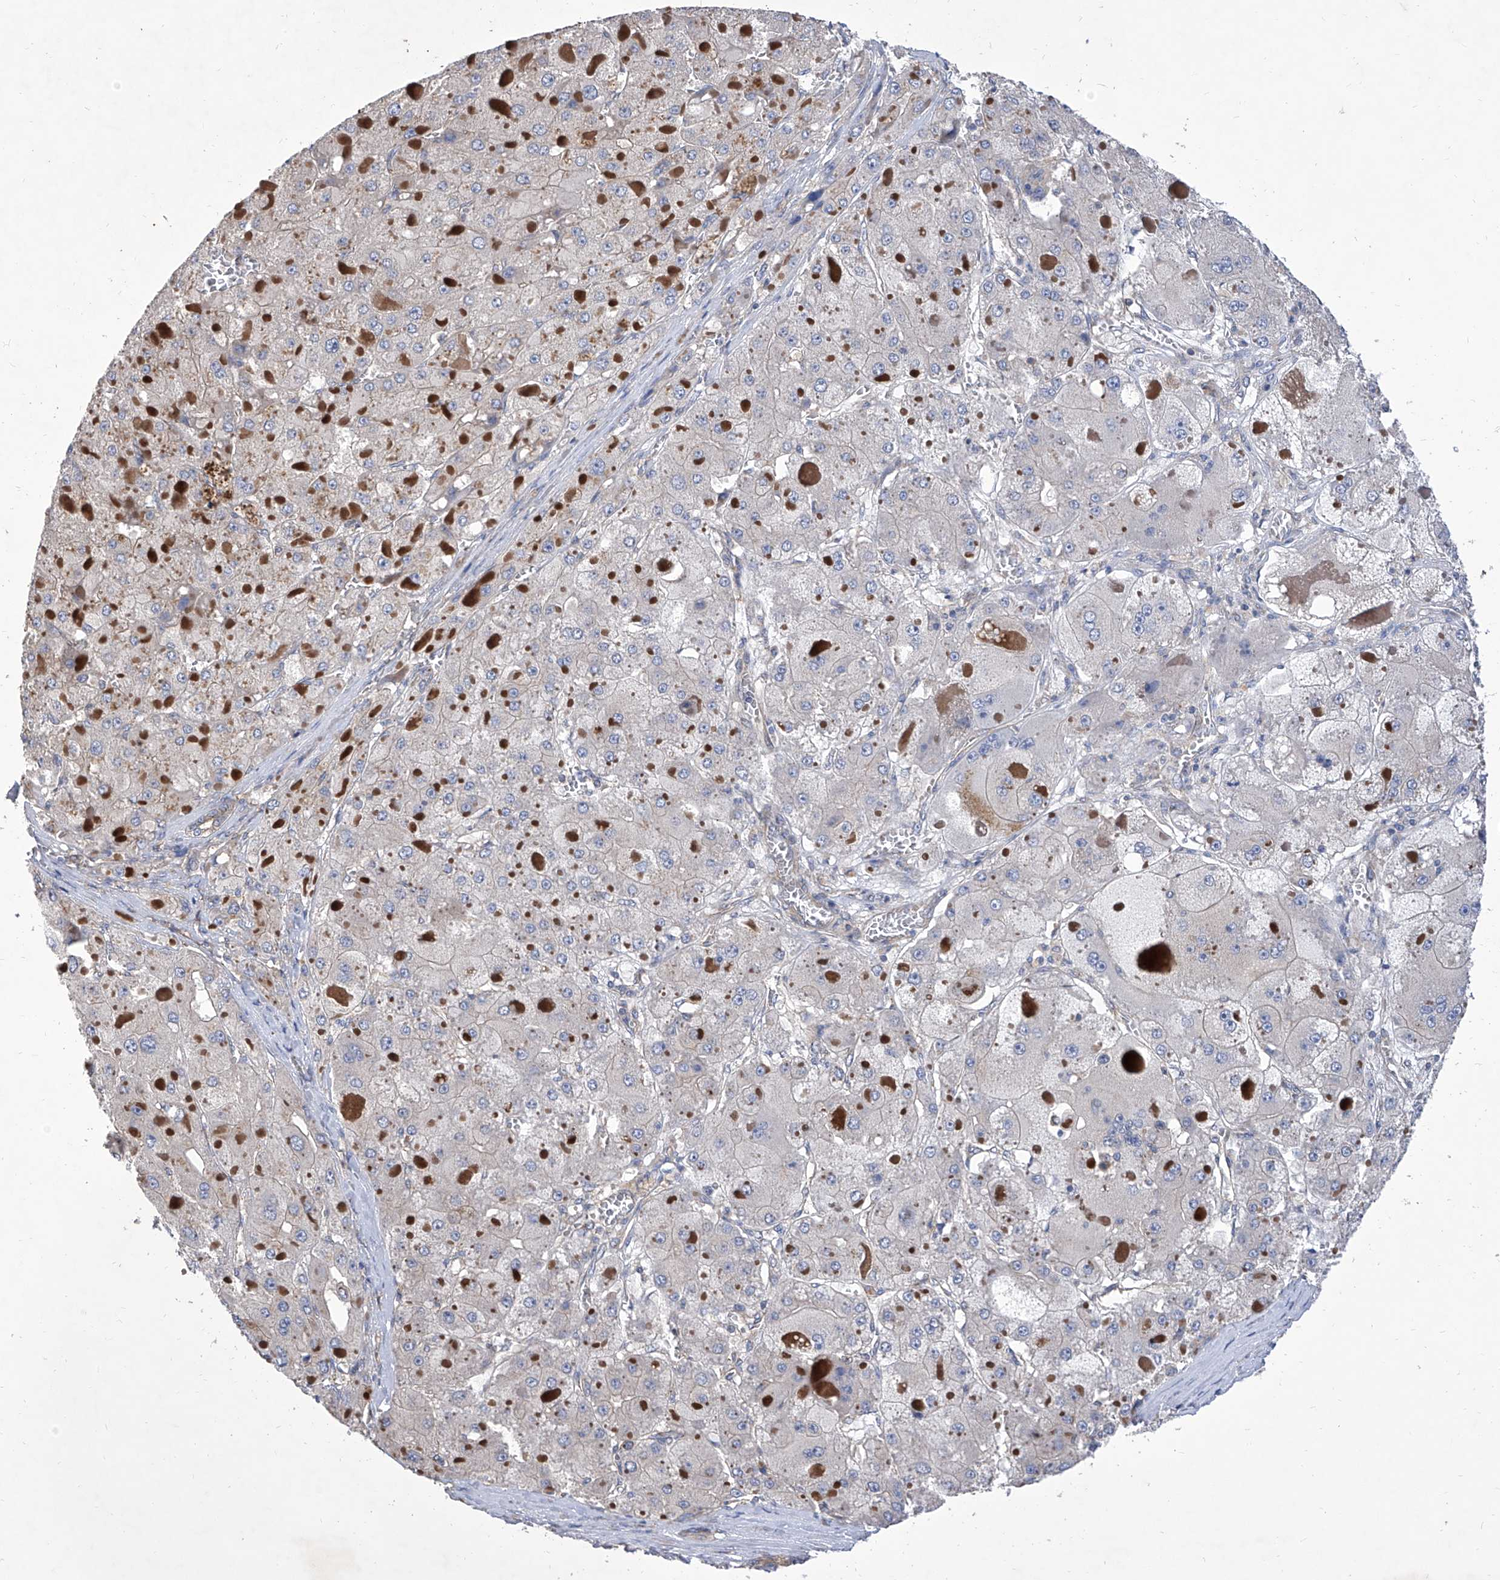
{"staining": {"intensity": "negative", "quantity": "none", "location": "none"}, "tissue": "liver cancer", "cell_type": "Tumor cells", "image_type": "cancer", "snomed": [{"axis": "morphology", "description": "Carcinoma, Hepatocellular, NOS"}, {"axis": "topography", "description": "Liver"}], "caption": "IHC of hepatocellular carcinoma (liver) displays no expression in tumor cells.", "gene": "TJAP1", "patient": {"sex": "female", "age": 73}}